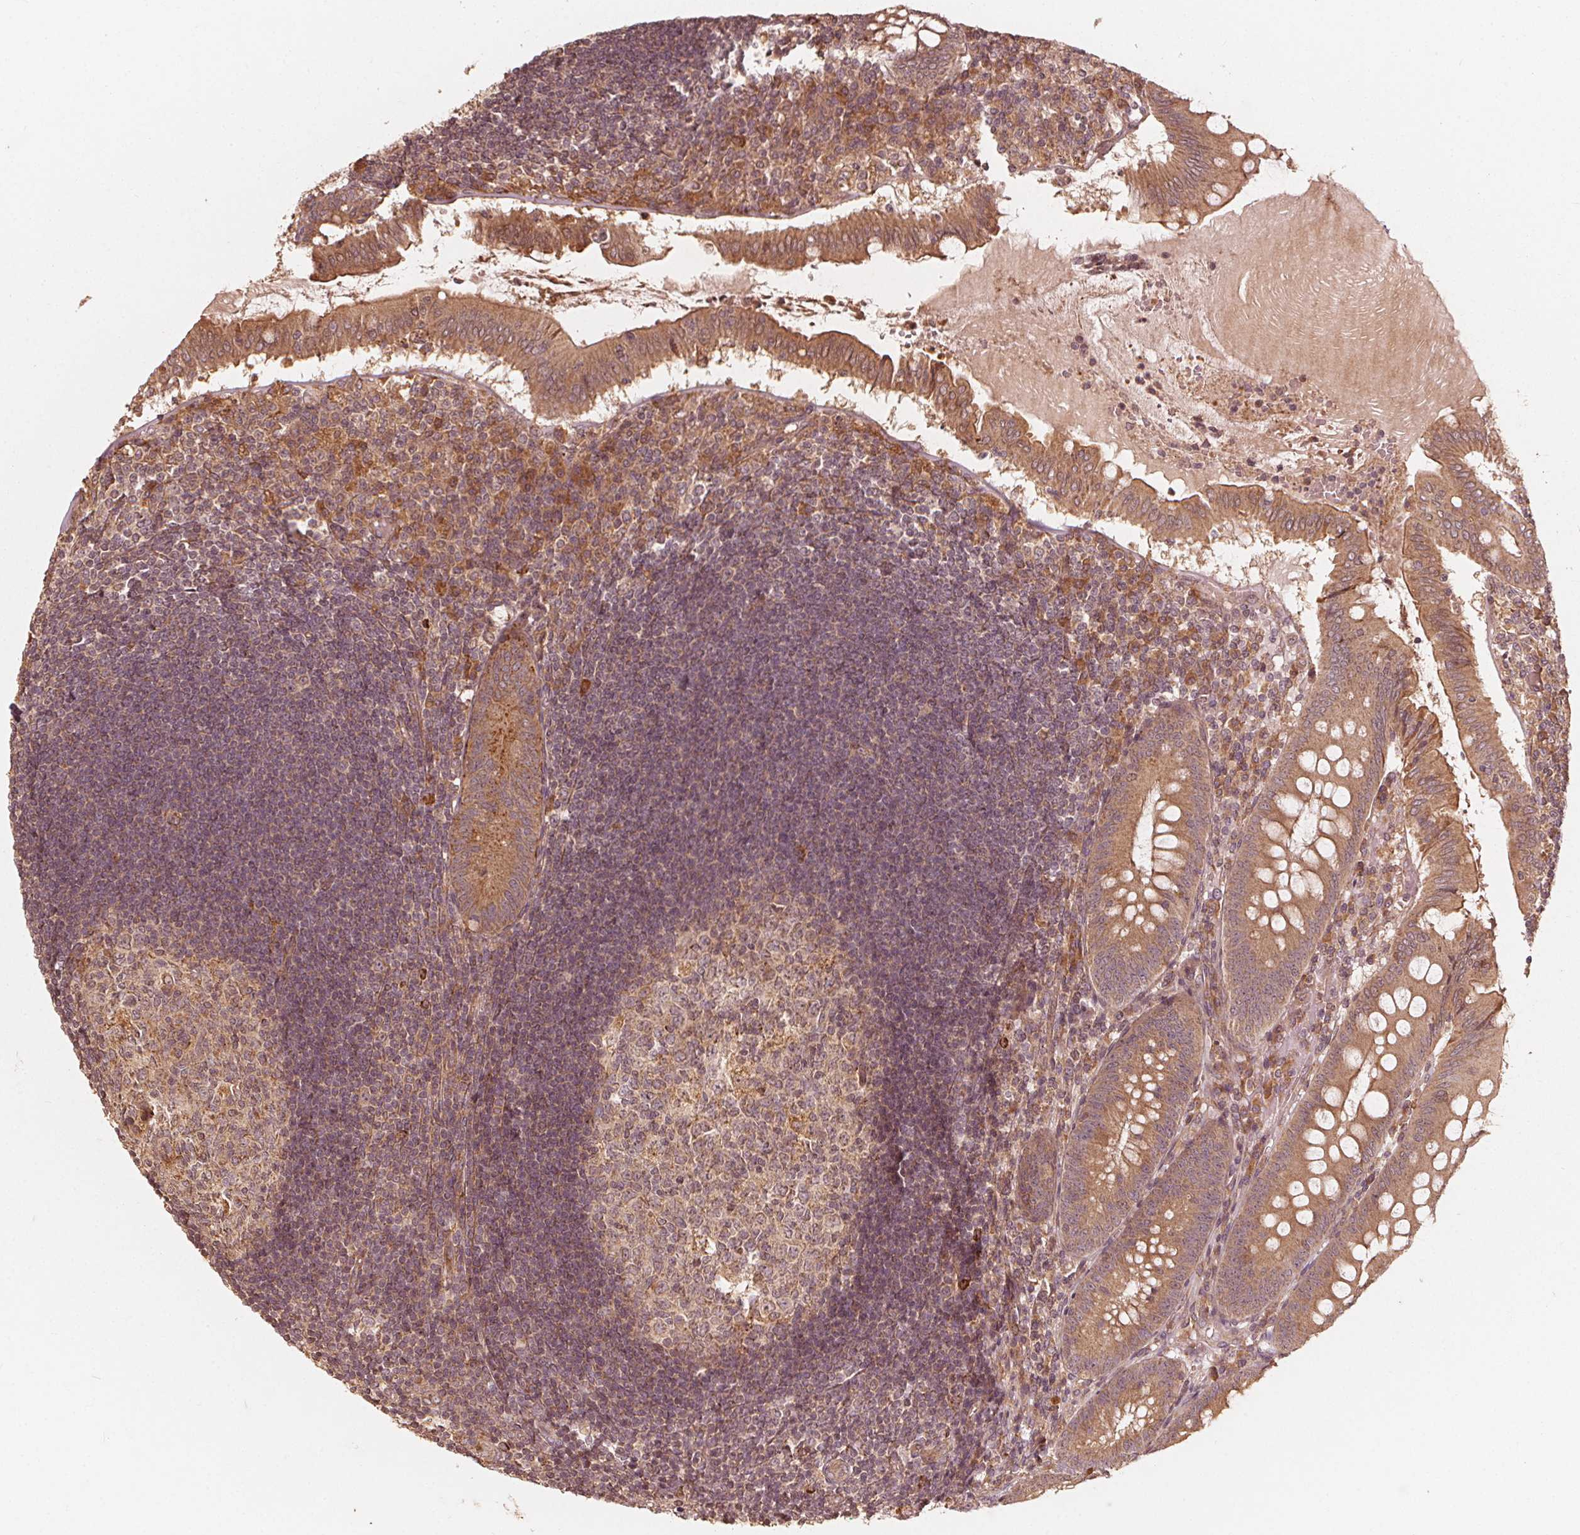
{"staining": {"intensity": "moderate", "quantity": ">75%", "location": "cytoplasmic/membranous"}, "tissue": "appendix", "cell_type": "Glandular cells", "image_type": "normal", "snomed": [{"axis": "morphology", "description": "Normal tissue, NOS"}, {"axis": "morphology", "description": "Inflammation, NOS"}, {"axis": "topography", "description": "Appendix"}], "caption": "Immunohistochemistry (IHC) micrograph of benign appendix: human appendix stained using immunohistochemistry (IHC) displays medium levels of moderate protein expression localized specifically in the cytoplasmic/membranous of glandular cells, appearing as a cytoplasmic/membranous brown color.", "gene": "NPC1", "patient": {"sex": "male", "age": 16}}